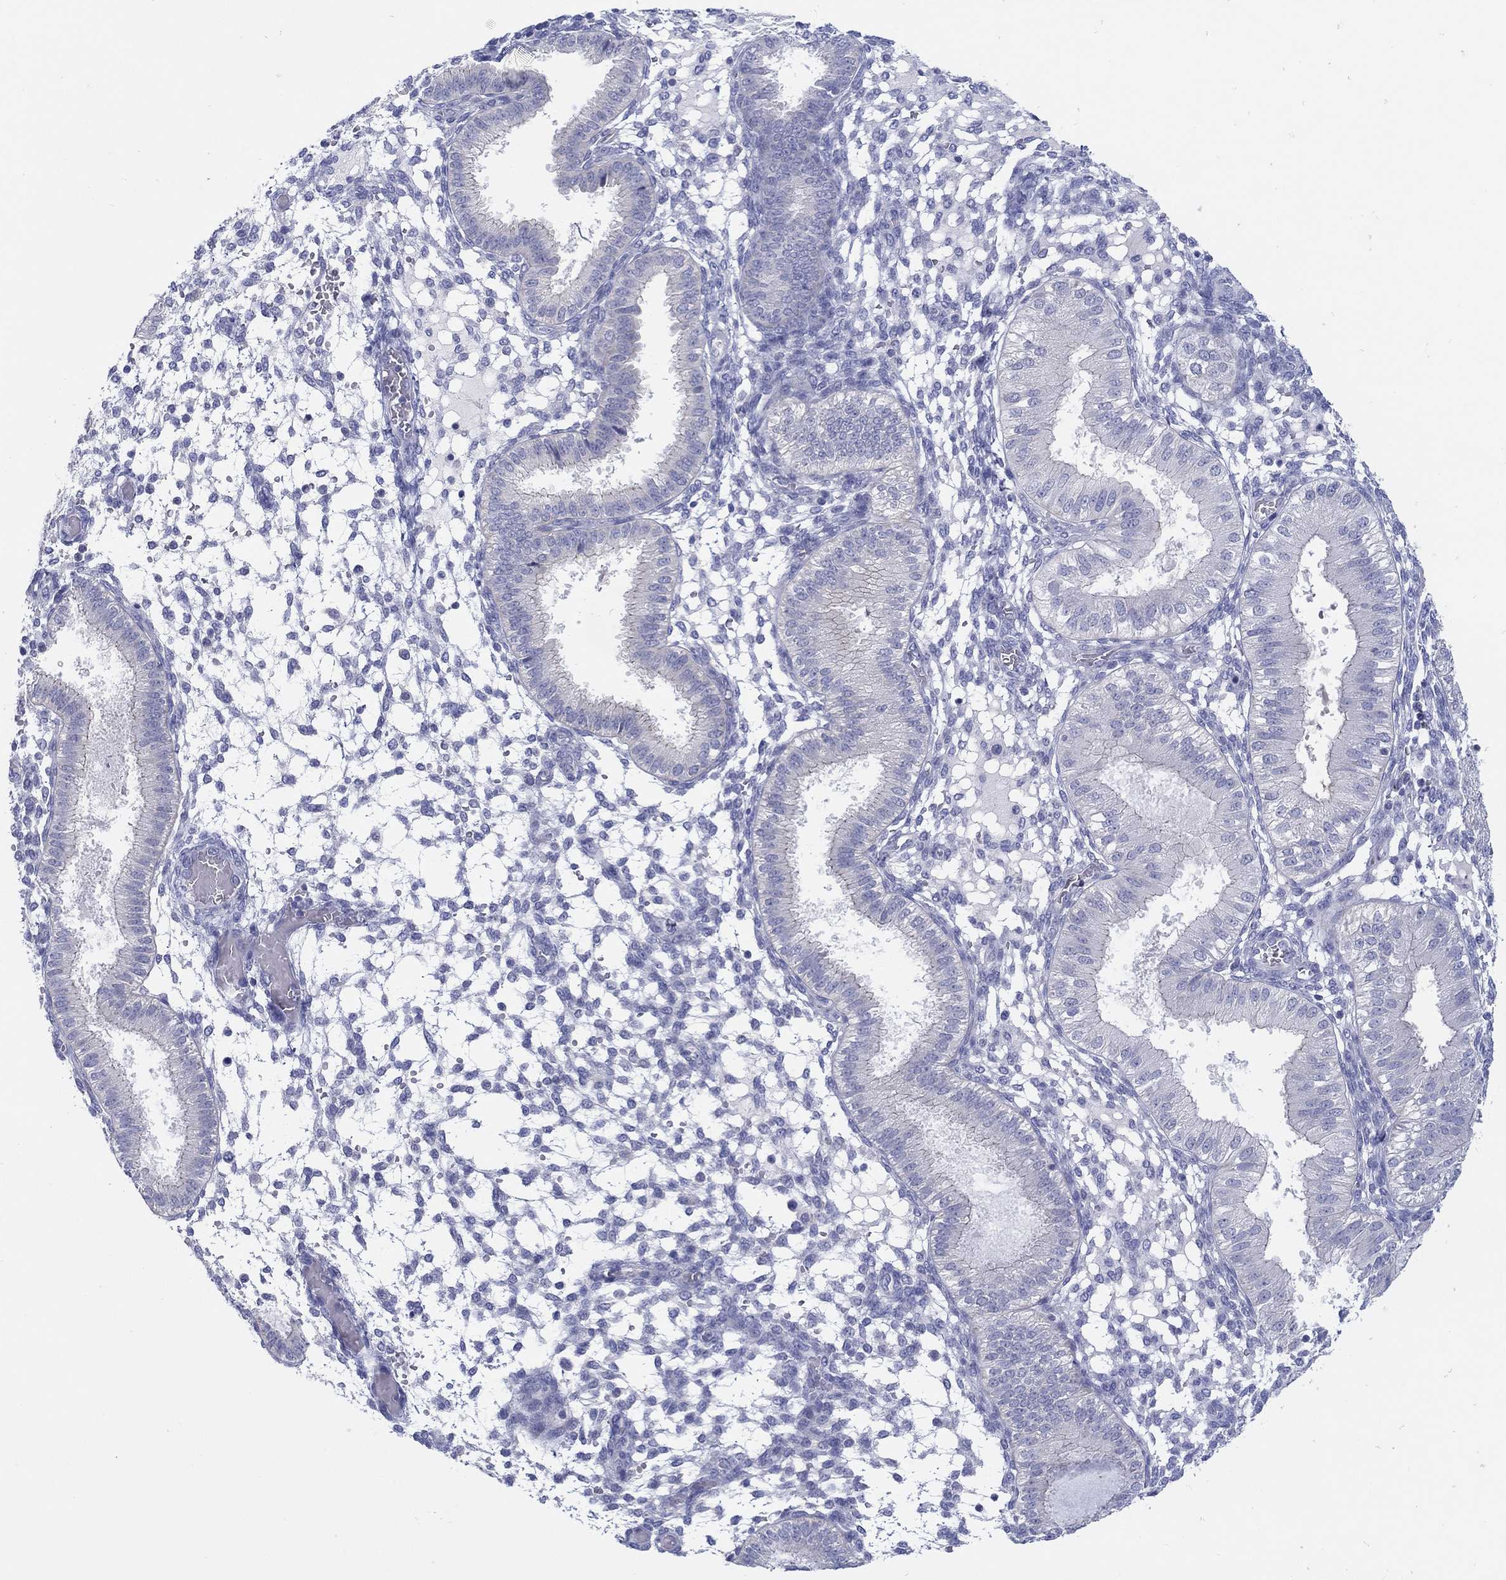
{"staining": {"intensity": "negative", "quantity": "none", "location": "none"}, "tissue": "endometrium", "cell_type": "Cells in endometrial stroma", "image_type": "normal", "snomed": [{"axis": "morphology", "description": "Normal tissue, NOS"}, {"axis": "topography", "description": "Endometrium"}], "caption": "IHC of benign endometrium reveals no expression in cells in endometrial stroma.", "gene": "HAPLN4", "patient": {"sex": "female", "age": 43}}